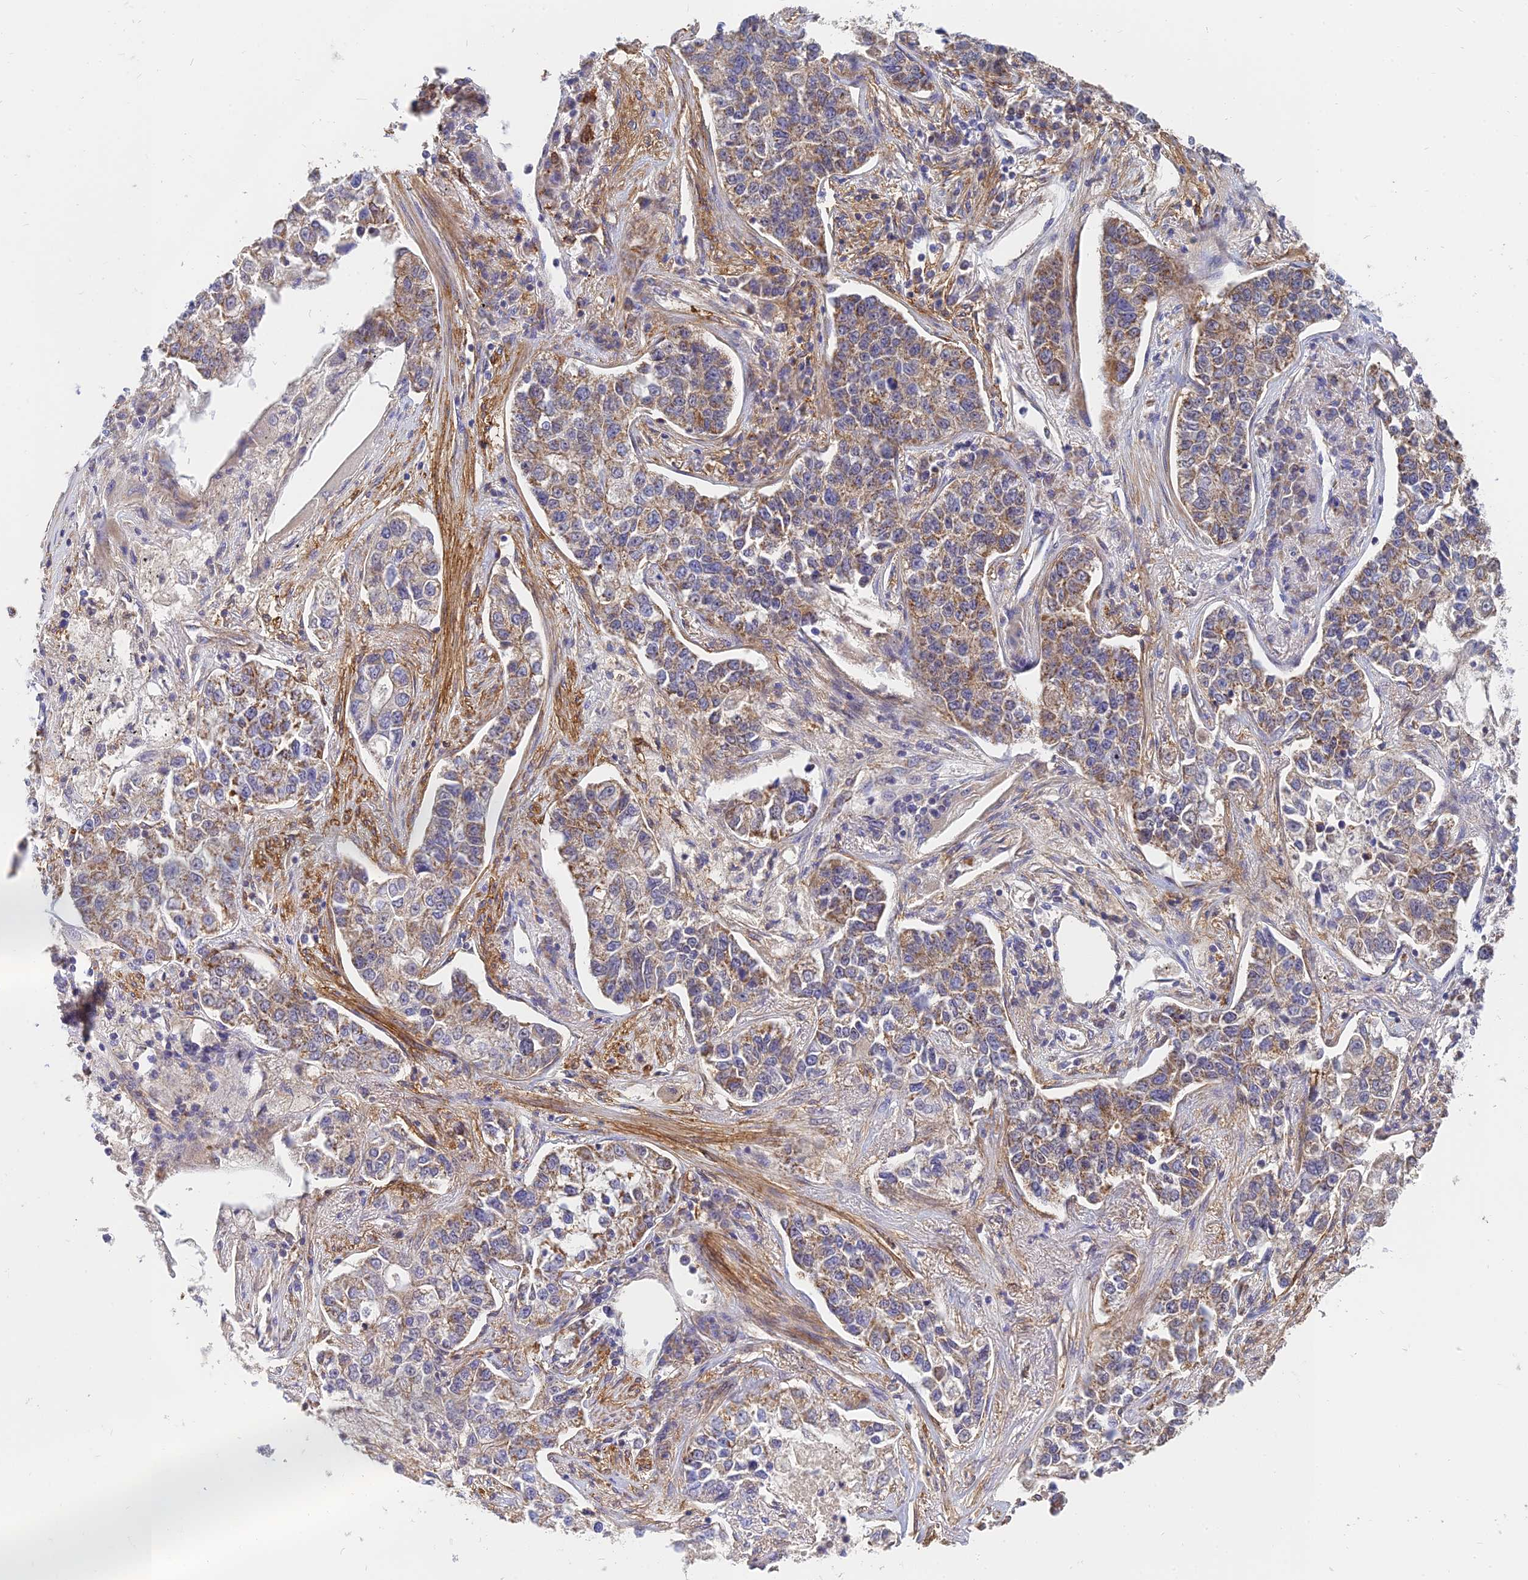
{"staining": {"intensity": "moderate", "quantity": ">75%", "location": "cytoplasmic/membranous"}, "tissue": "lung cancer", "cell_type": "Tumor cells", "image_type": "cancer", "snomed": [{"axis": "morphology", "description": "Adenocarcinoma, NOS"}, {"axis": "topography", "description": "Lung"}], "caption": "A brown stain shows moderate cytoplasmic/membranous staining of a protein in lung cancer tumor cells. The staining is performed using DAB (3,3'-diaminobenzidine) brown chromogen to label protein expression. The nuclei are counter-stained blue using hematoxylin.", "gene": "MRPL15", "patient": {"sex": "male", "age": 49}}